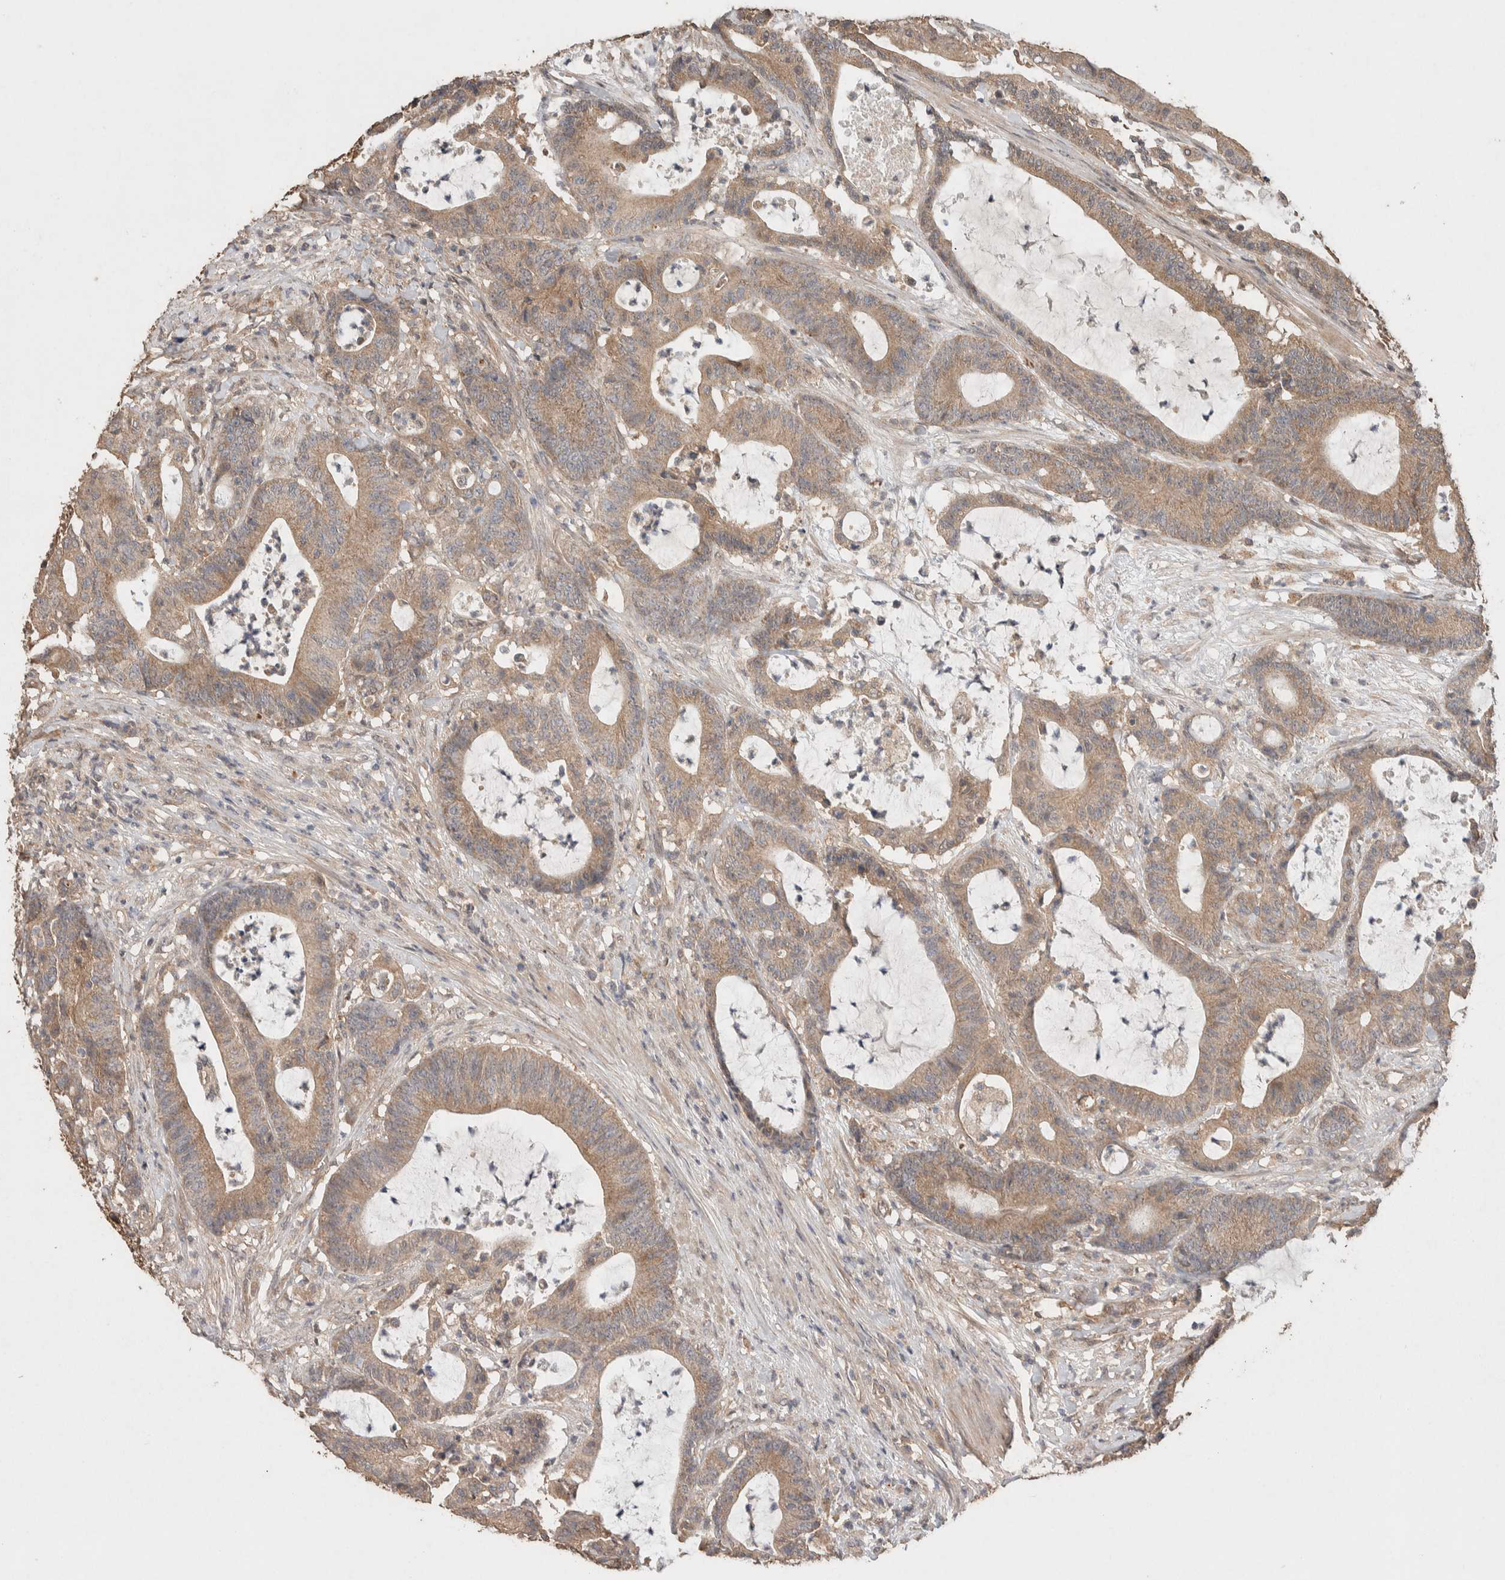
{"staining": {"intensity": "weak", "quantity": ">75%", "location": "cytoplasmic/membranous"}, "tissue": "colorectal cancer", "cell_type": "Tumor cells", "image_type": "cancer", "snomed": [{"axis": "morphology", "description": "Adenocarcinoma, NOS"}, {"axis": "topography", "description": "Colon"}], "caption": "High-magnification brightfield microscopy of adenocarcinoma (colorectal) stained with DAB (3,3'-diaminobenzidine) (brown) and counterstained with hematoxylin (blue). tumor cells exhibit weak cytoplasmic/membranous expression is identified in about>75% of cells. The protein of interest is shown in brown color, while the nuclei are stained blue.", "gene": "KCNJ5", "patient": {"sex": "female", "age": 84}}